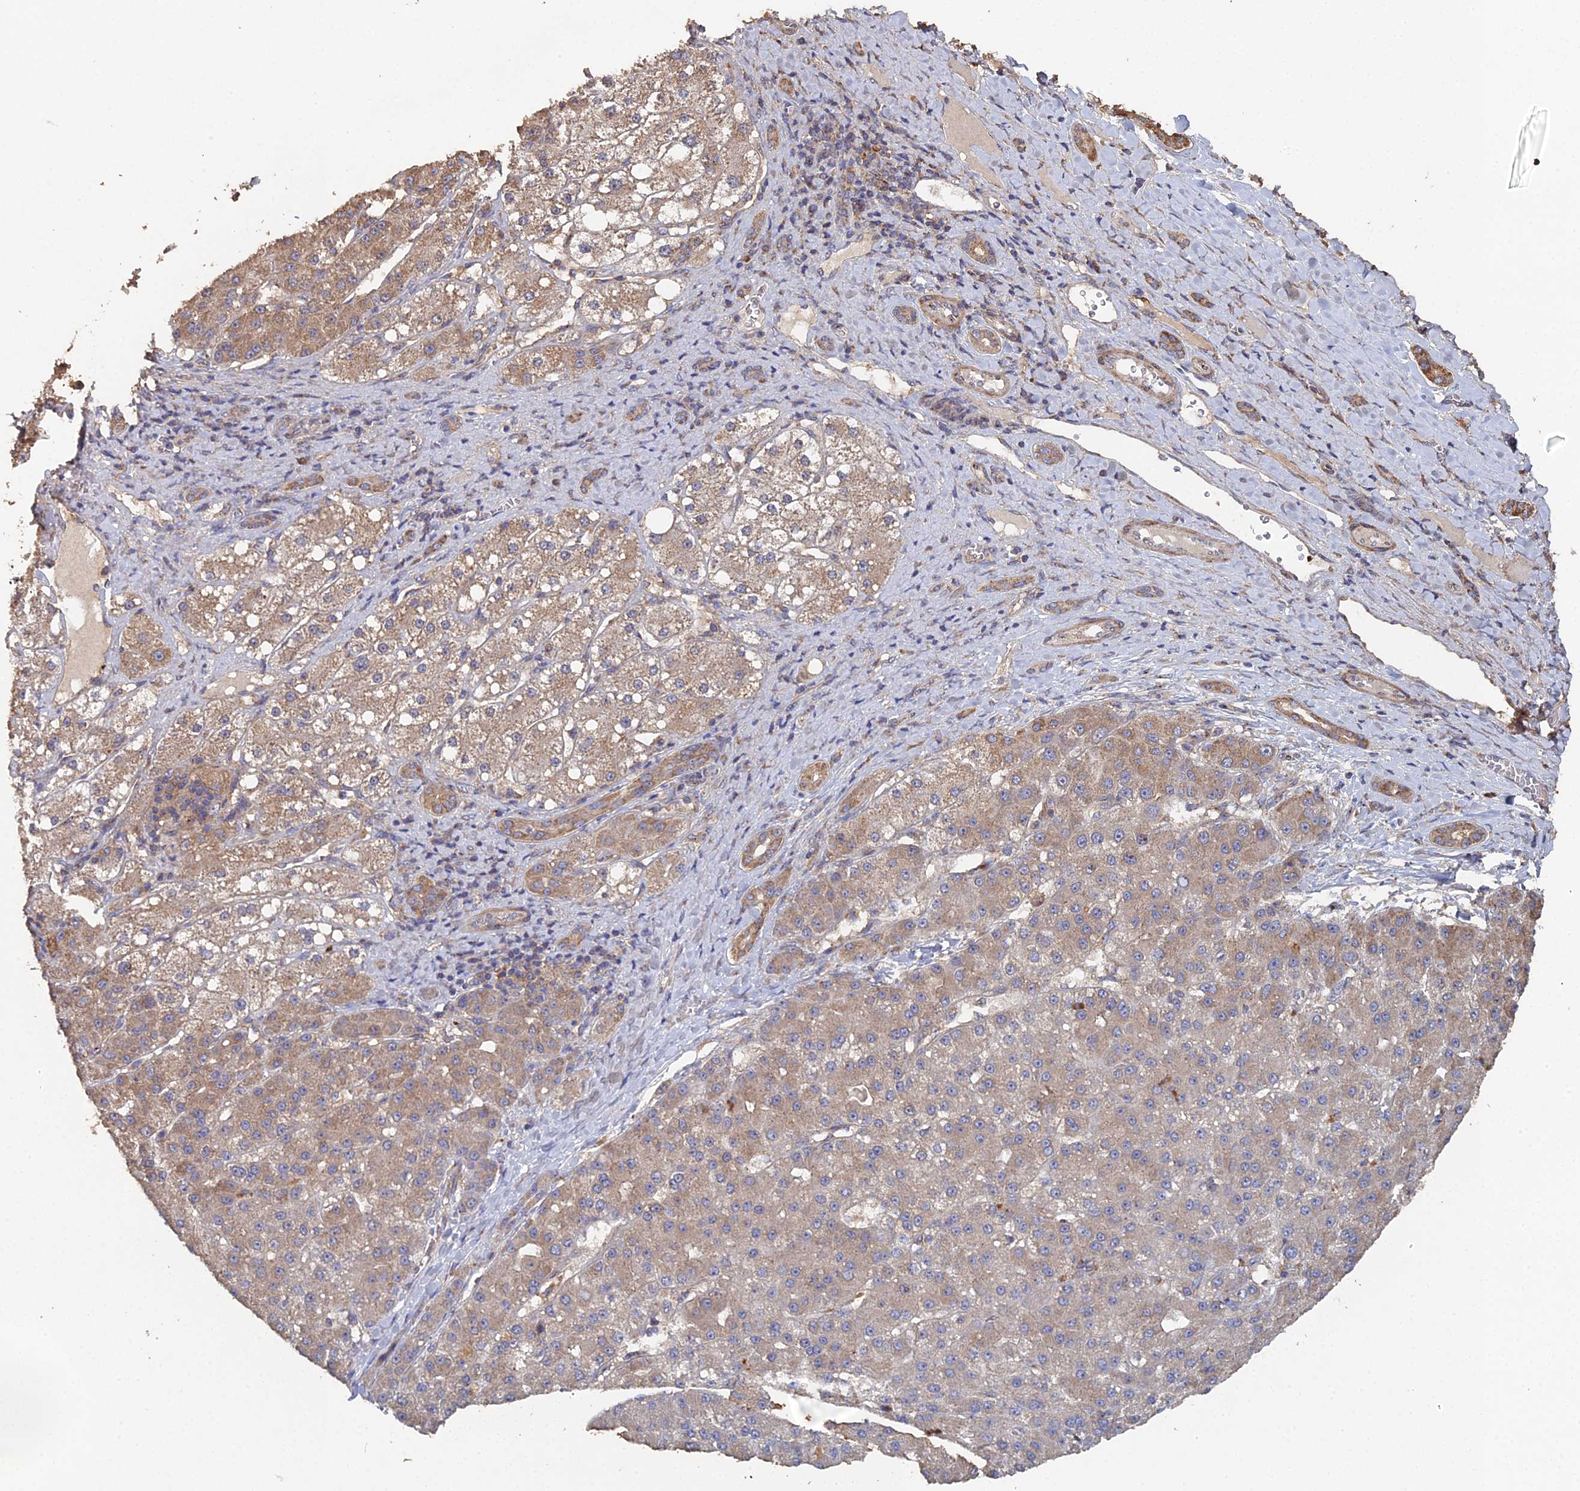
{"staining": {"intensity": "moderate", "quantity": ">75%", "location": "cytoplasmic/membranous"}, "tissue": "liver cancer", "cell_type": "Tumor cells", "image_type": "cancer", "snomed": [{"axis": "morphology", "description": "Carcinoma, Hepatocellular, NOS"}, {"axis": "topography", "description": "Liver"}], "caption": "A medium amount of moderate cytoplasmic/membranous staining is present in about >75% of tumor cells in liver cancer tissue. Immunohistochemistry (ihc) stains the protein in brown and the nuclei are stained blue.", "gene": "SPANXN4", "patient": {"sex": "male", "age": 67}}